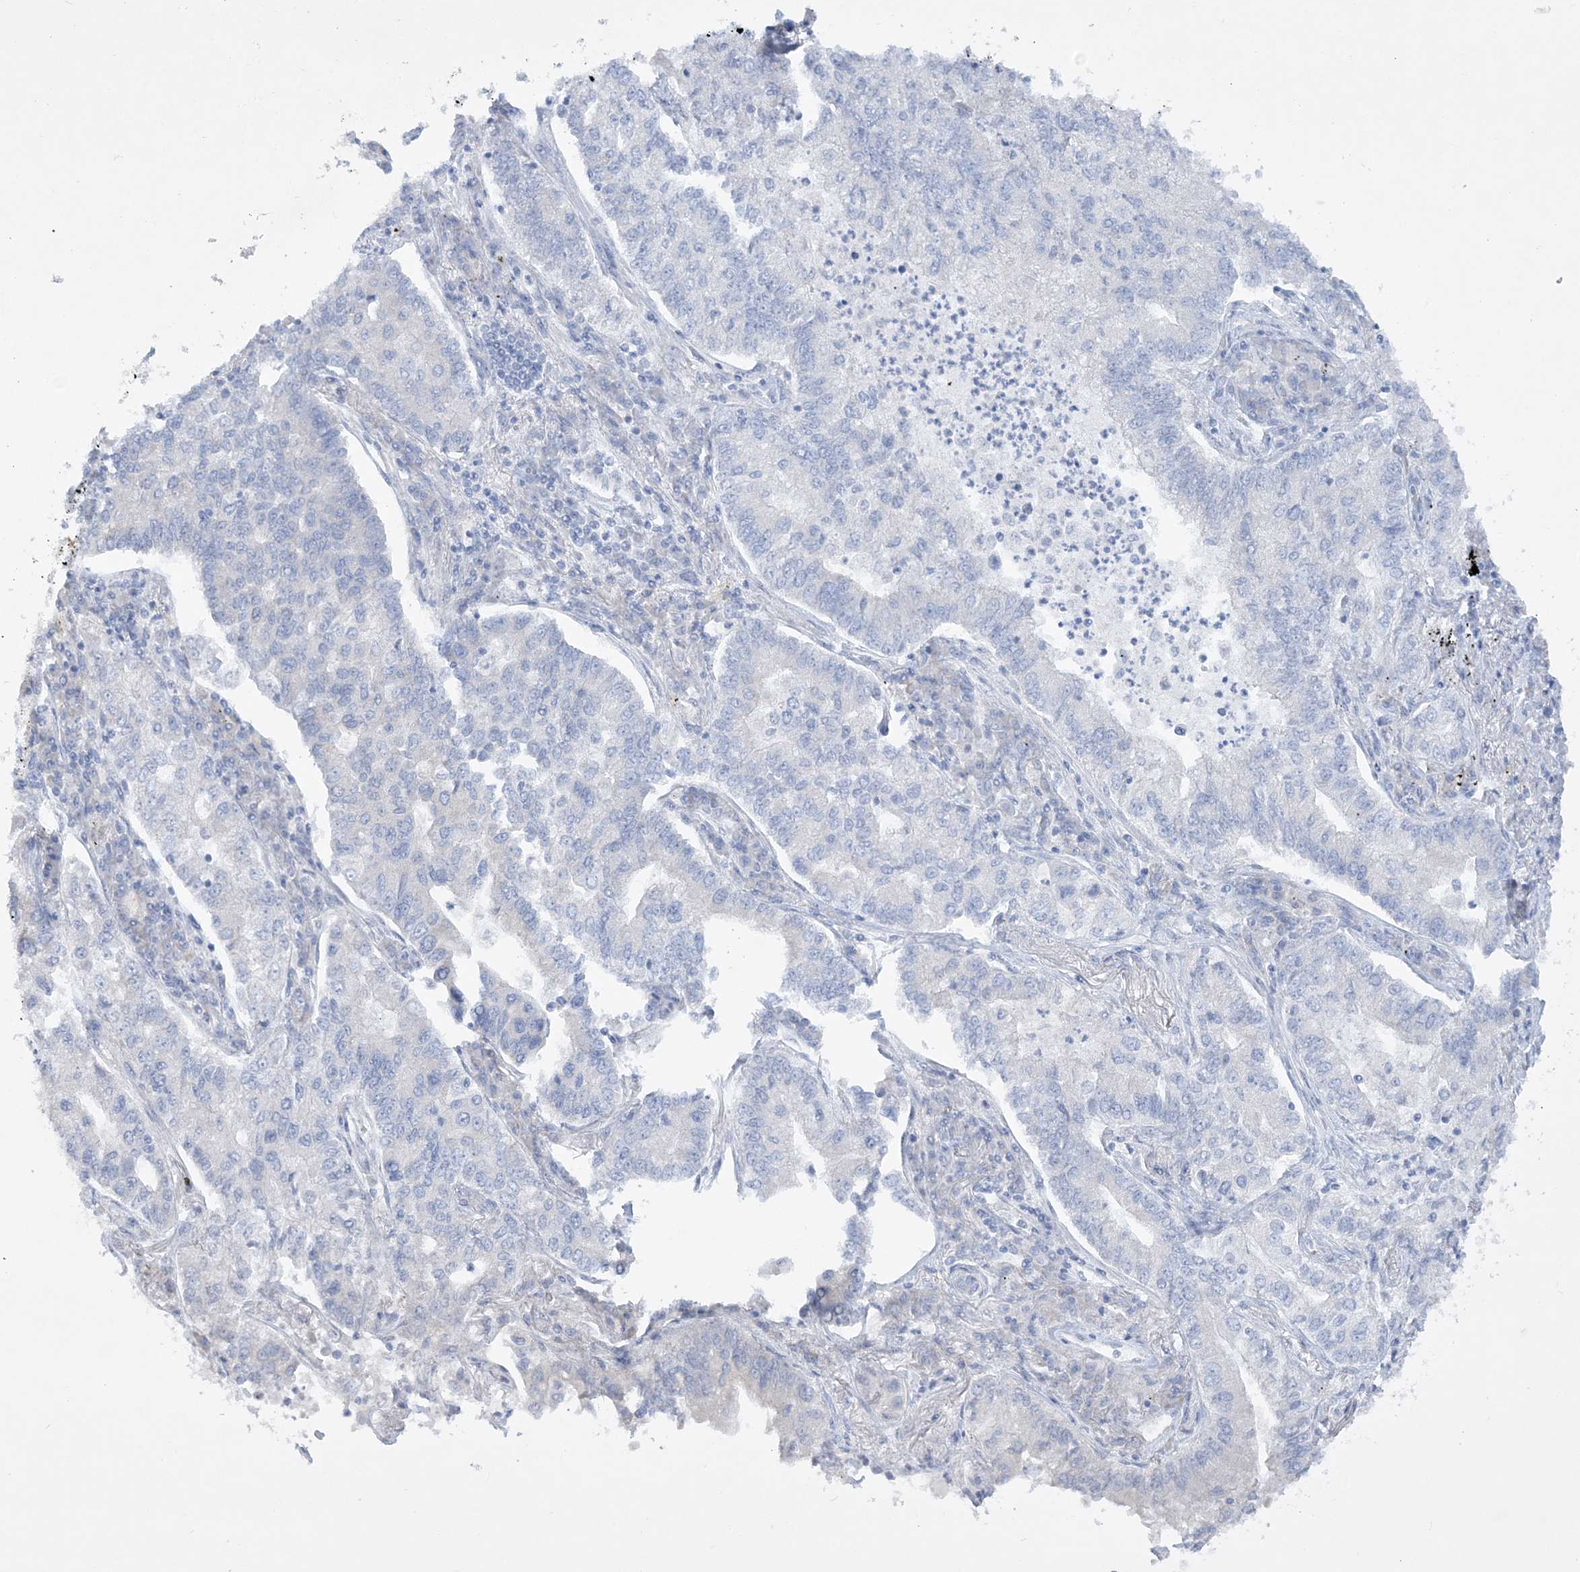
{"staining": {"intensity": "negative", "quantity": "none", "location": "none"}, "tissue": "lung cancer", "cell_type": "Tumor cells", "image_type": "cancer", "snomed": [{"axis": "morphology", "description": "Adenocarcinoma, NOS"}, {"axis": "topography", "description": "Lung"}], "caption": "An IHC micrograph of lung cancer (adenocarcinoma) is shown. There is no staining in tumor cells of lung cancer (adenocarcinoma).", "gene": "FARSB", "patient": {"sex": "male", "age": 49}}